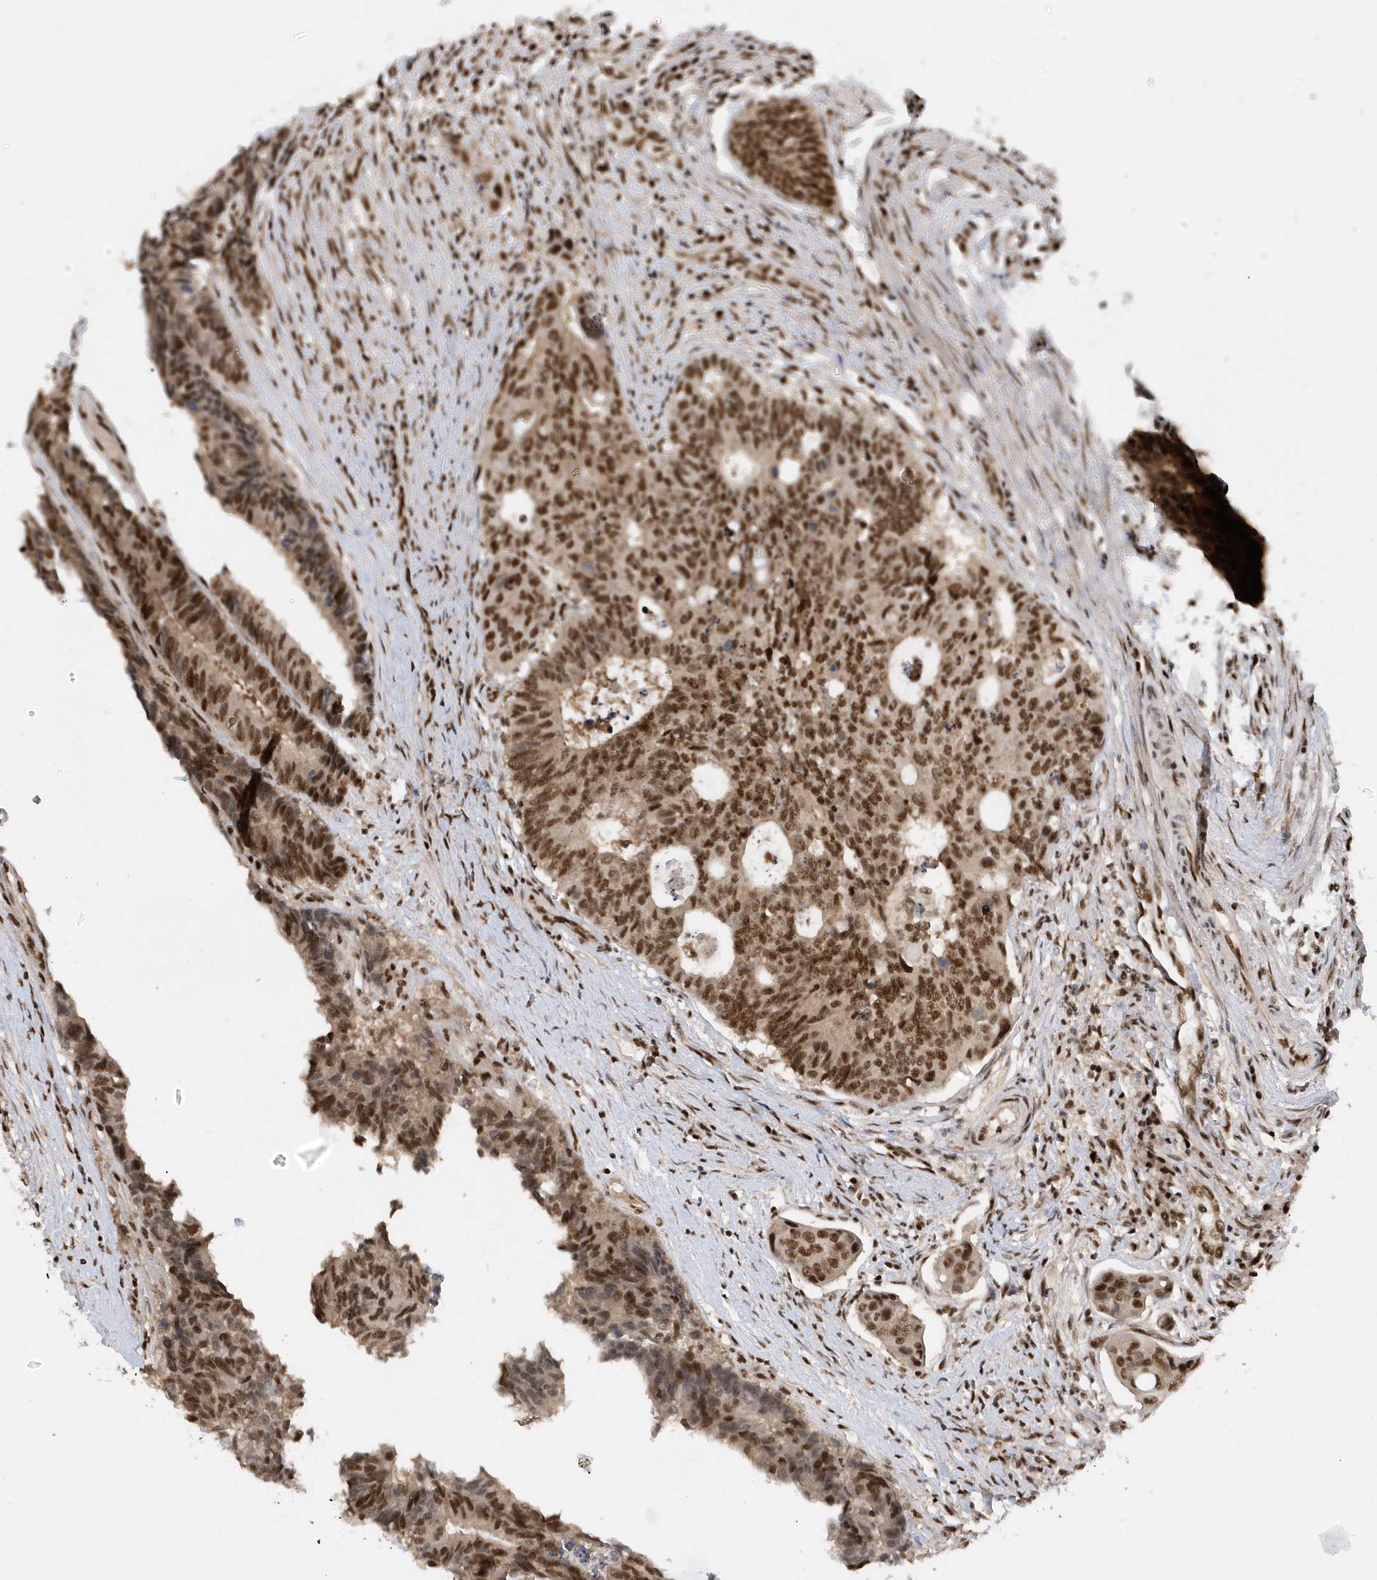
{"staining": {"intensity": "moderate", "quantity": ">75%", "location": "nuclear"}, "tissue": "colorectal cancer", "cell_type": "Tumor cells", "image_type": "cancer", "snomed": [{"axis": "morphology", "description": "Adenocarcinoma, NOS"}, {"axis": "topography", "description": "Rectum"}], "caption": "Immunohistochemistry (IHC) (DAB) staining of human colorectal cancer (adenocarcinoma) reveals moderate nuclear protein staining in approximately >75% of tumor cells. (Brightfield microscopy of DAB IHC at high magnification).", "gene": "SEPHS1", "patient": {"sex": "male", "age": 84}}